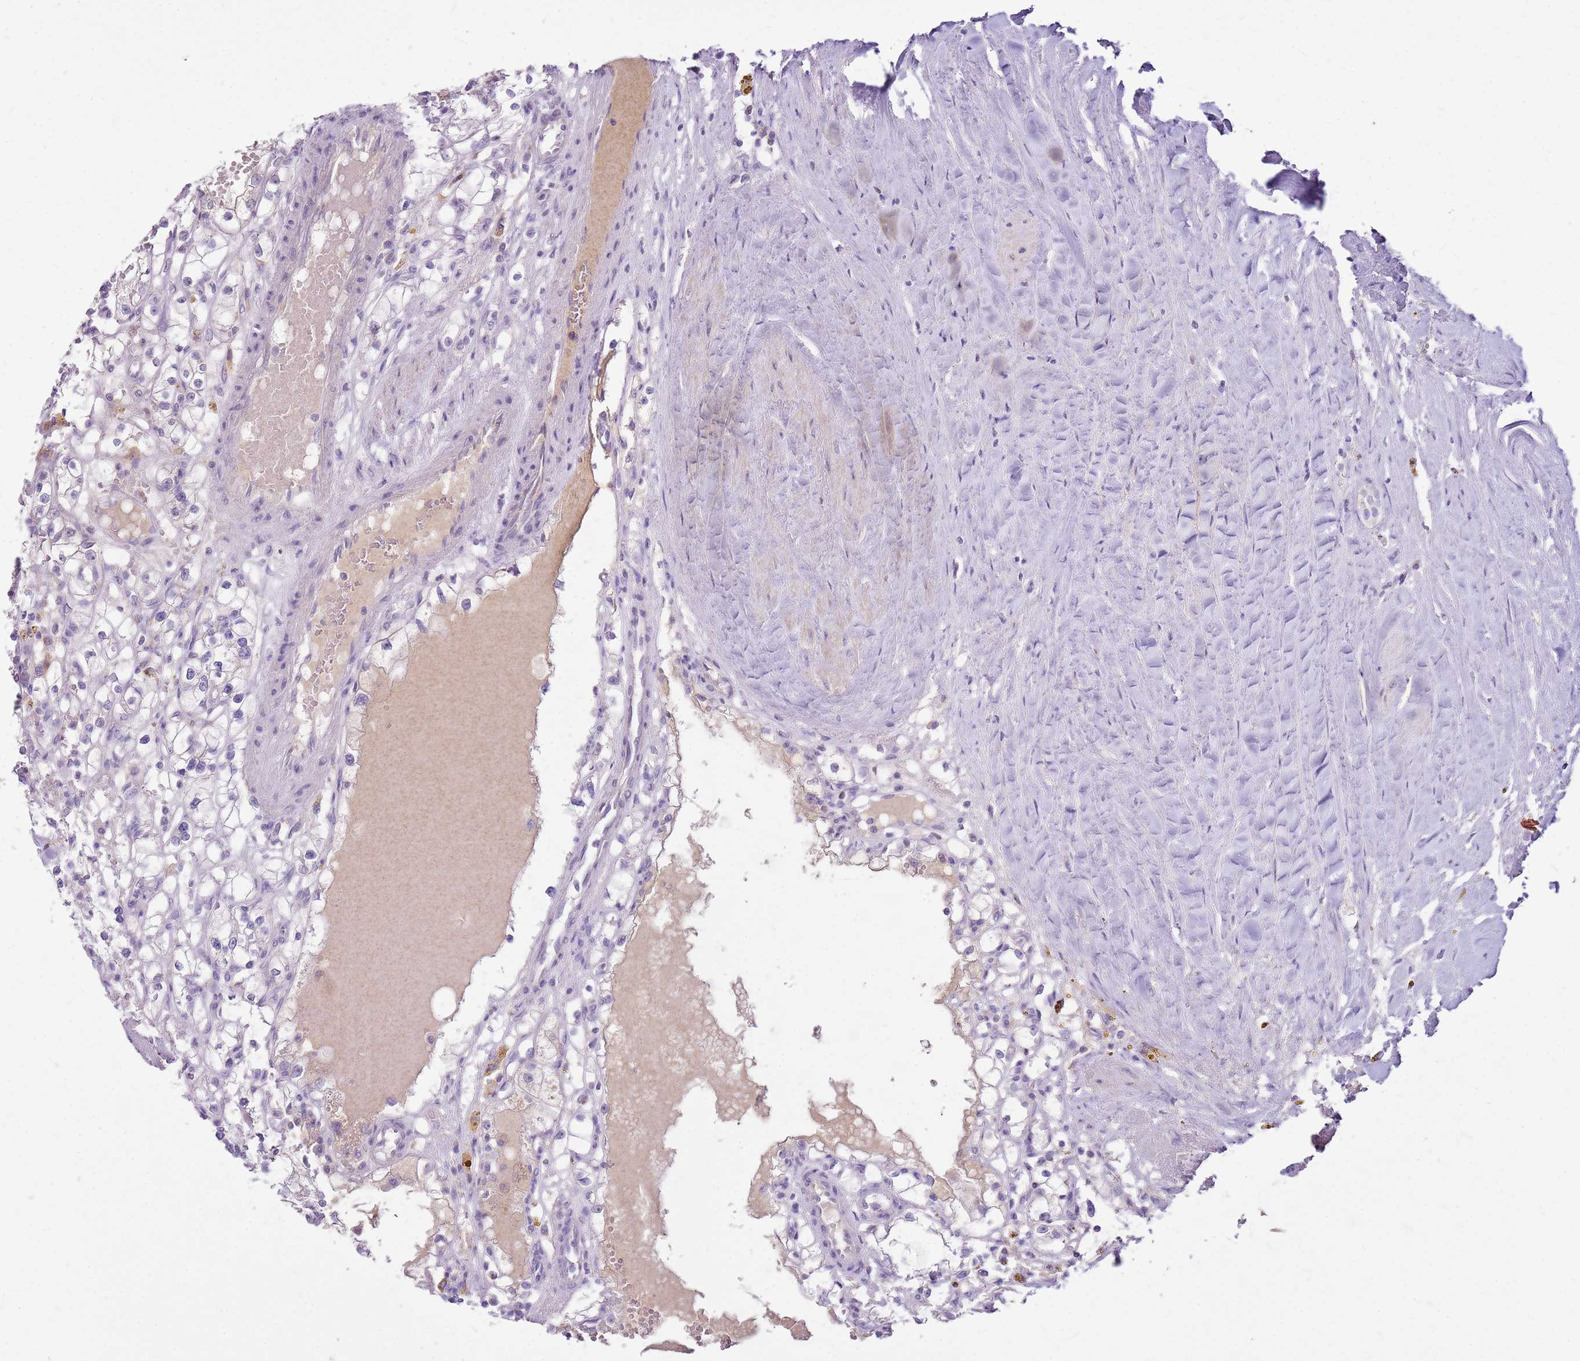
{"staining": {"intensity": "negative", "quantity": "none", "location": "none"}, "tissue": "renal cancer", "cell_type": "Tumor cells", "image_type": "cancer", "snomed": [{"axis": "morphology", "description": "Adenocarcinoma, NOS"}, {"axis": "topography", "description": "Kidney"}], "caption": "IHC histopathology image of neoplastic tissue: human renal cancer stained with DAB reveals no significant protein expression in tumor cells. (DAB (3,3'-diaminobenzidine) immunohistochemistry, high magnification).", "gene": "FABP2", "patient": {"sex": "male", "age": 56}}